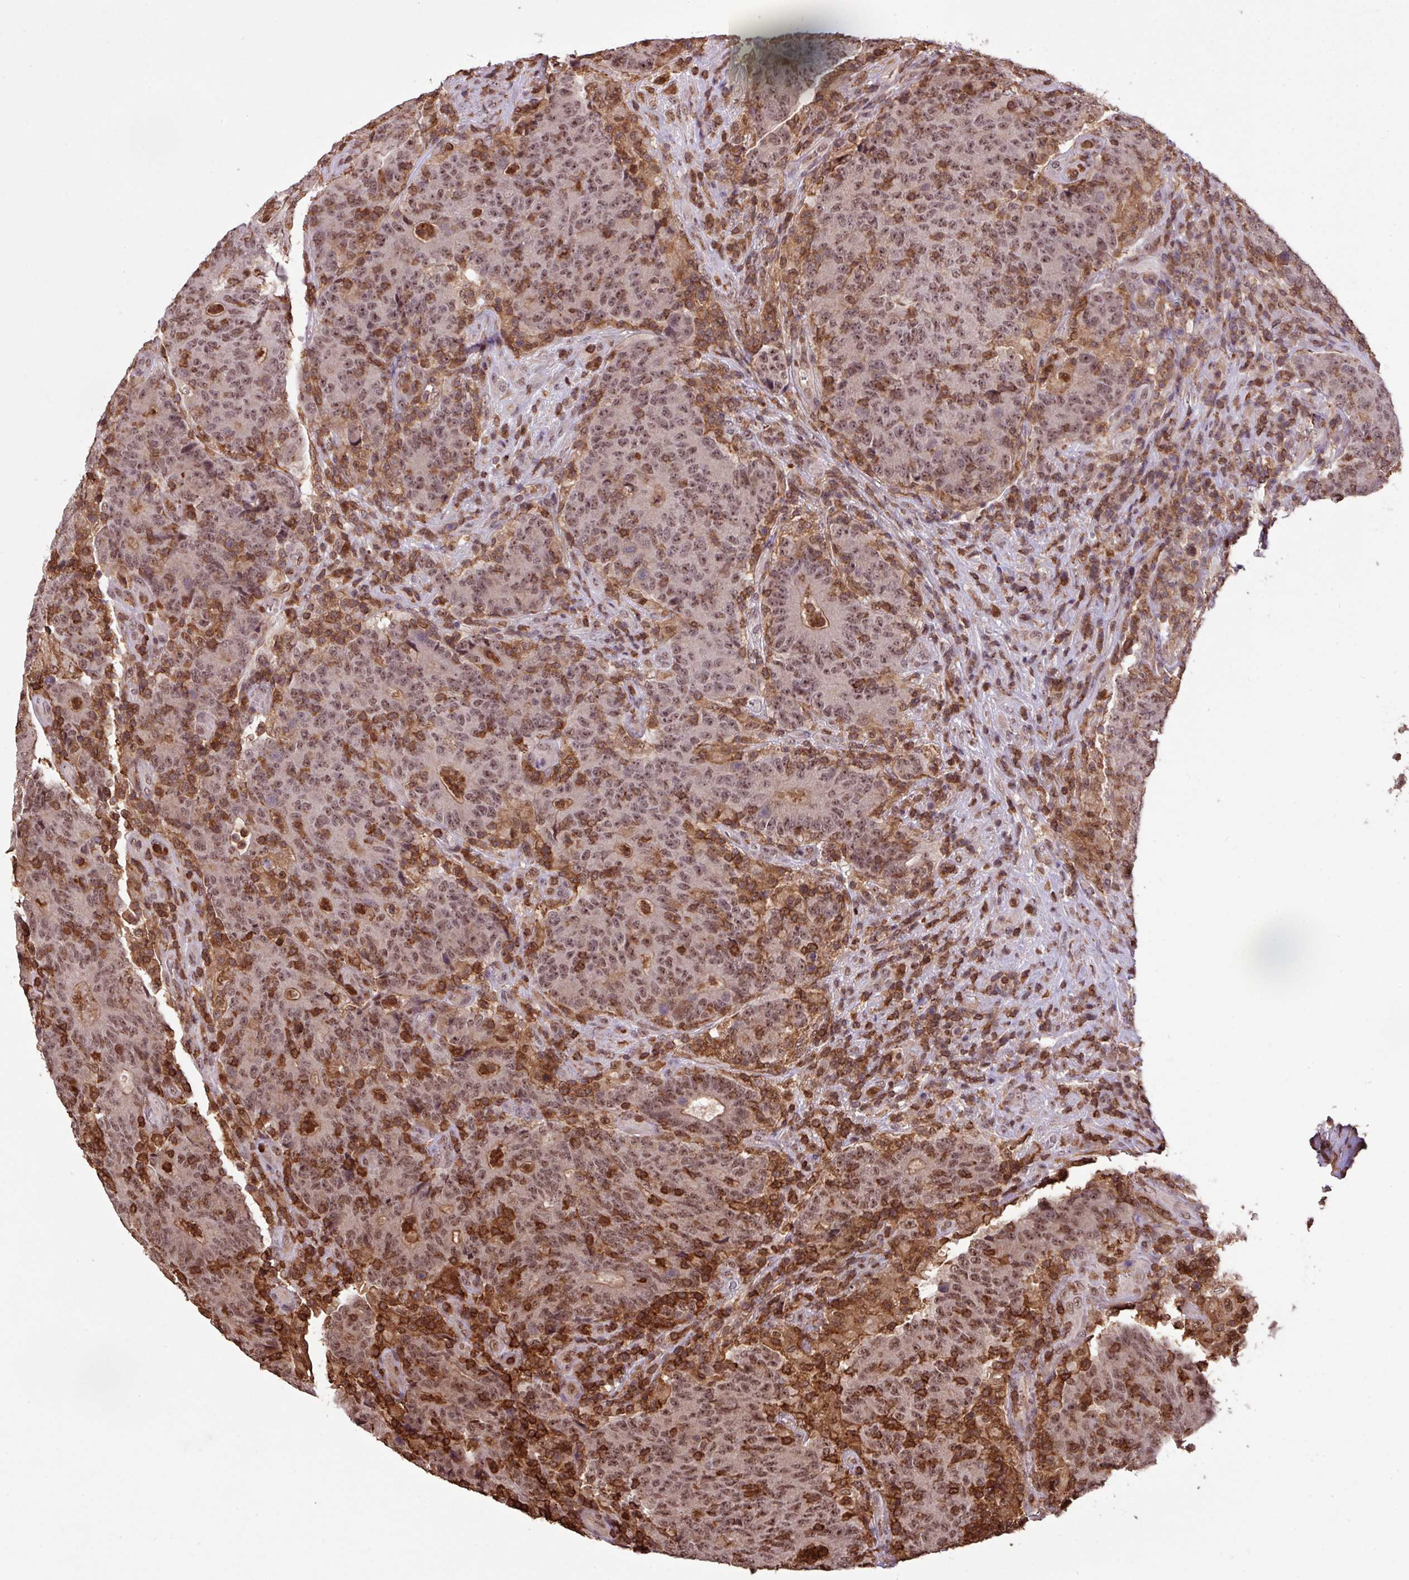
{"staining": {"intensity": "moderate", "quantity": ">75%", "location": "nuclear"}, "tissue": "colorectal cancer", "cell_type": "Tumor cells", "image_type": "cancer", "snomed": [{"axis": "morphology", "description": "Adenocarcinoma, NOS"}, {"axis": "topography", "description": "Colon"}], "caption": "High-power microscopy captured an immunohistochemistry micrograph of colorectal cancer, revealing moderate nuclear expression in approximately >75% of tumor cells.", "gene": "GON7", "patient": {"sex": "female", "age": 75}}